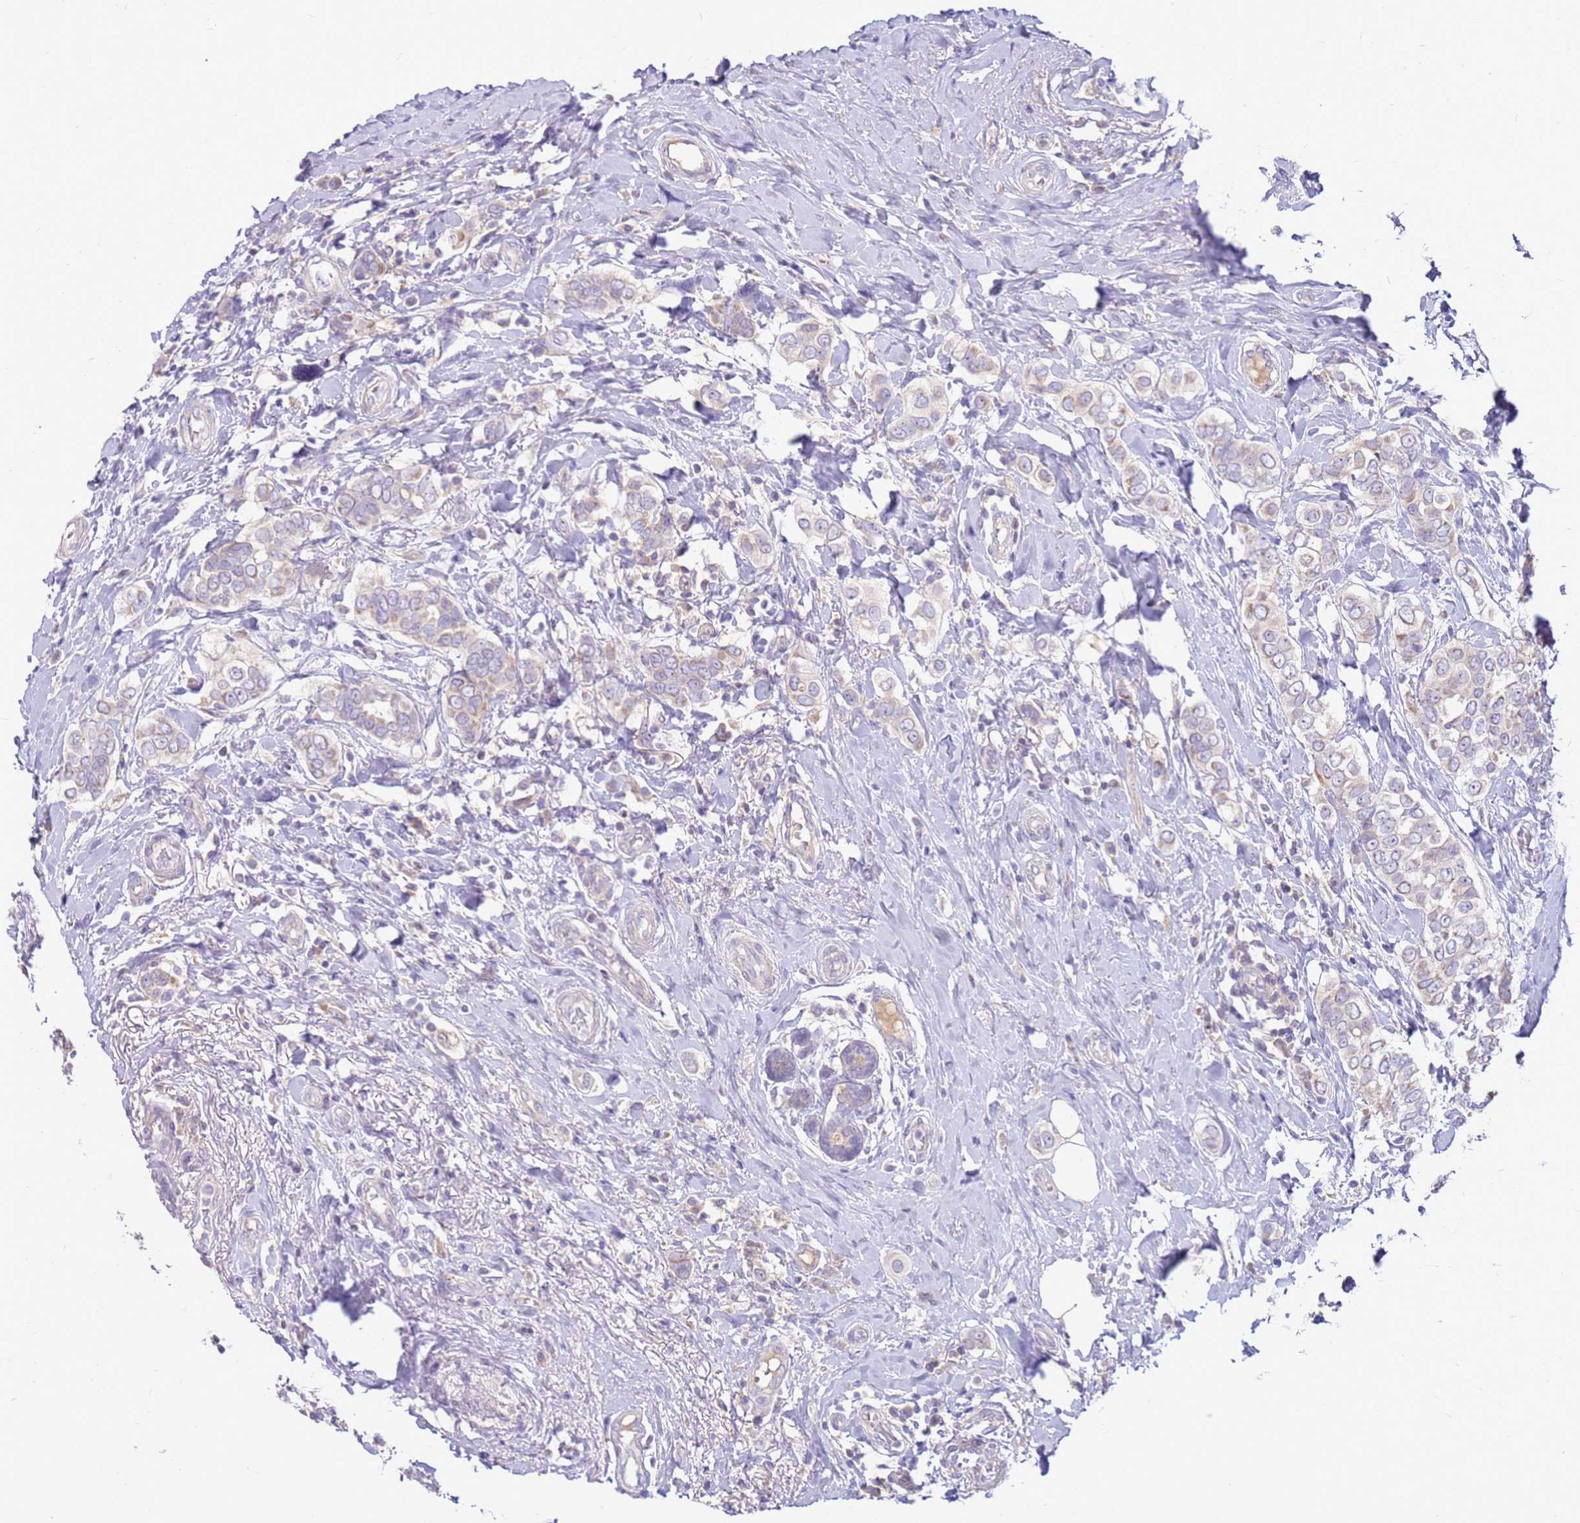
{"staining": {"intensity": "weak", "quantity": "<25%", "location": "cytoplasmic/membranous"}, "tissue": "breast cancer", "cell_type": "Tumor cells", "image_type": "cancer", "snomed": [{"axis": "morphology", "description": "Lobular carcinoma"}, {"axis": "topography", "description": "Breast"}], "caption": "High power microscopy histopathology image of an IHC histopathology image of breast cancer, revealing no significant expression in tumor cells. Nuclei are stained in blue.", "gene": "SLC44A4", "patient": {"sex": "female", "age": 51}}